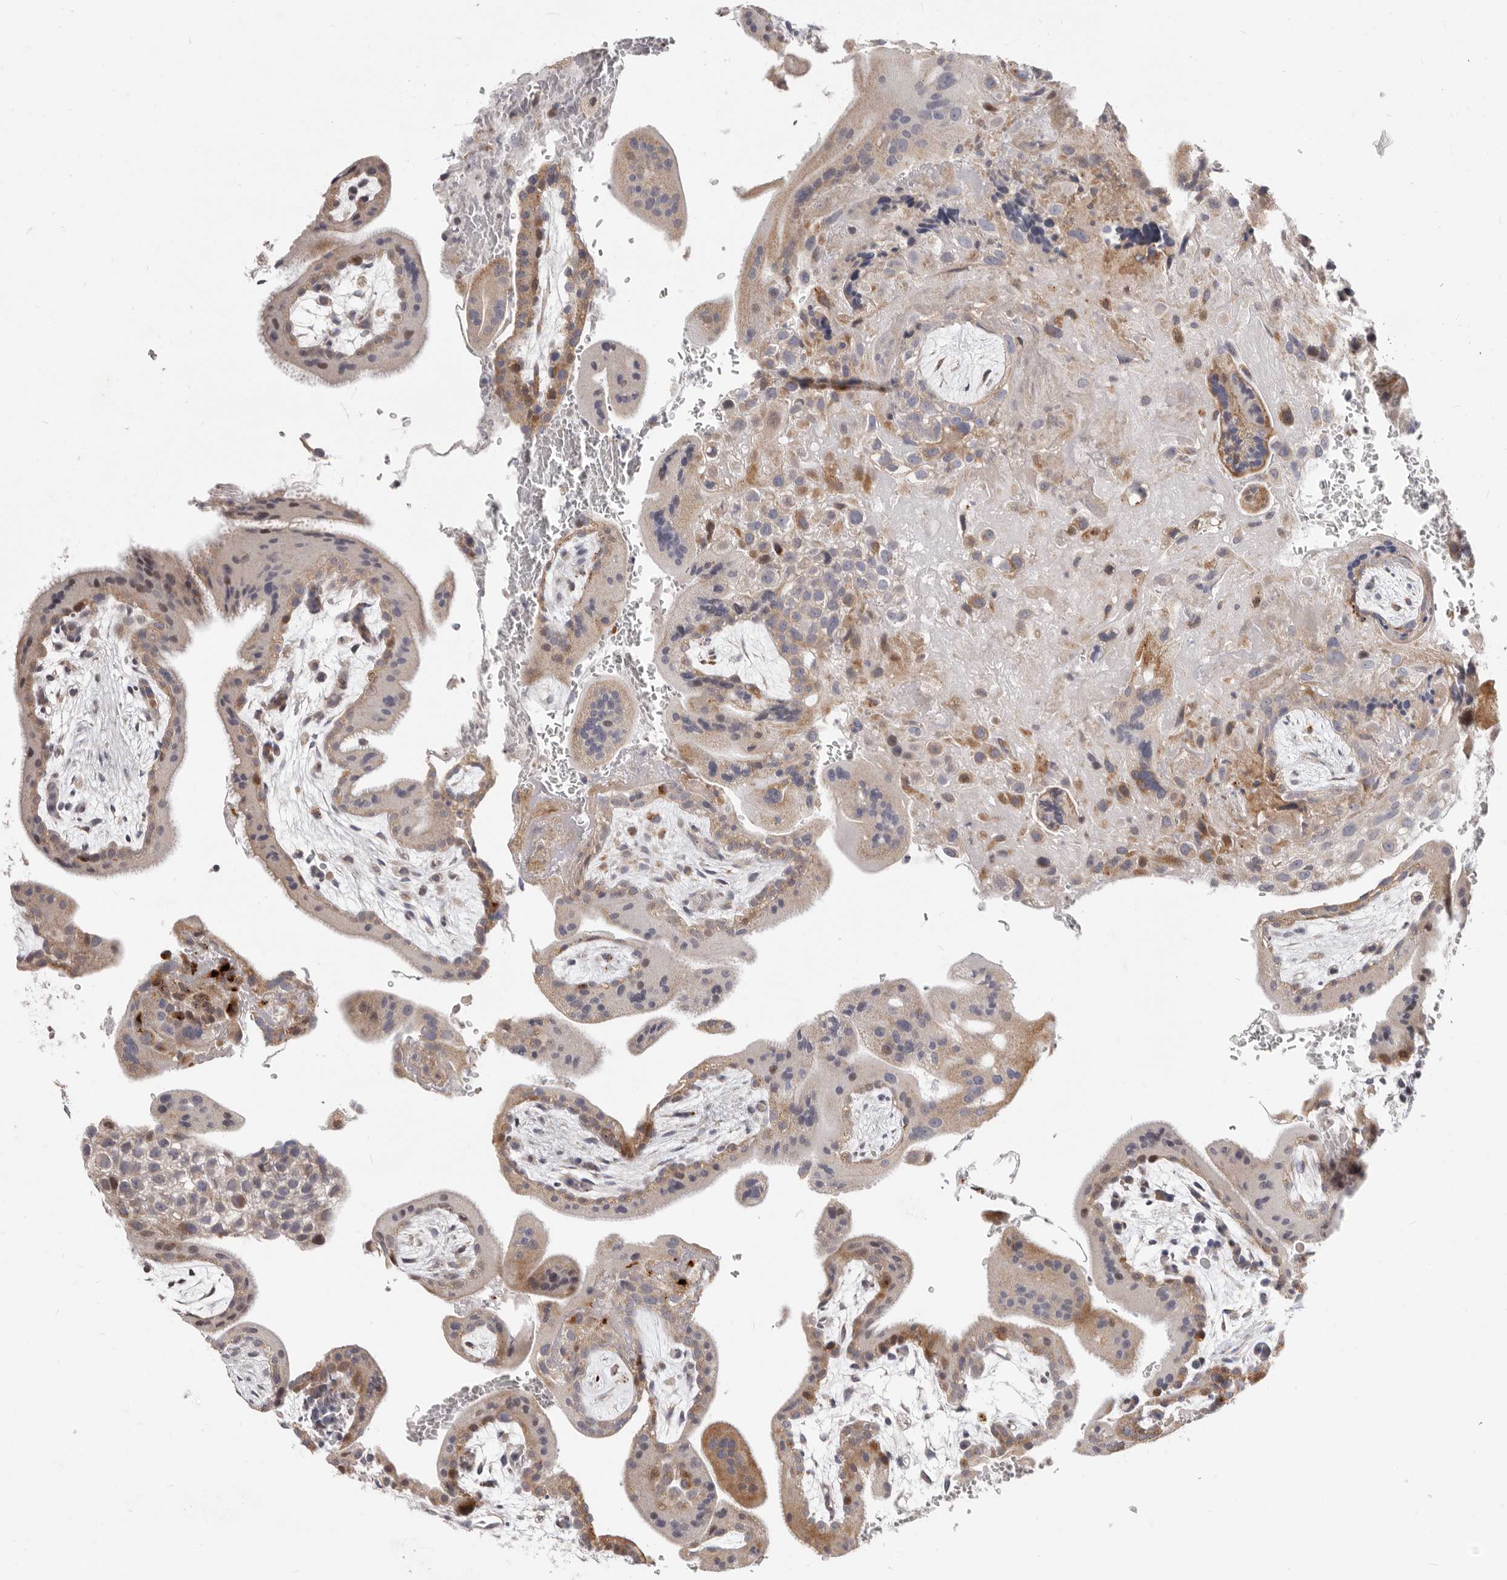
{"staining": {"intensity": "weak", "quantity": "25%-75%", "location": "cytoplasmic/membranous"}, "tissue": "placenta", "cell_type": "Decidual cells", "image_type": "normal", "snomed": [{"axis": "morphology", "description": "Normal tissue, NOS"}, {"axis": "topography", "description": "Placenta"}], "caption": "High-magnification brightfield microscopy of normal placenta stained with DAB (brown) and counterstained with hematoxylin (blue). decidual cells exhibit weak cytoplasmic/membranous staining is identified in approximately25%-75% of cells. The staining was performed using DAB (3,3'-diaminobenzidine), with brown indicating positive protein expression. Nuclei are stained blue with hematoxylin.", "gene": "TOR3A", "patient": {"sex": "female", "age": 35}}